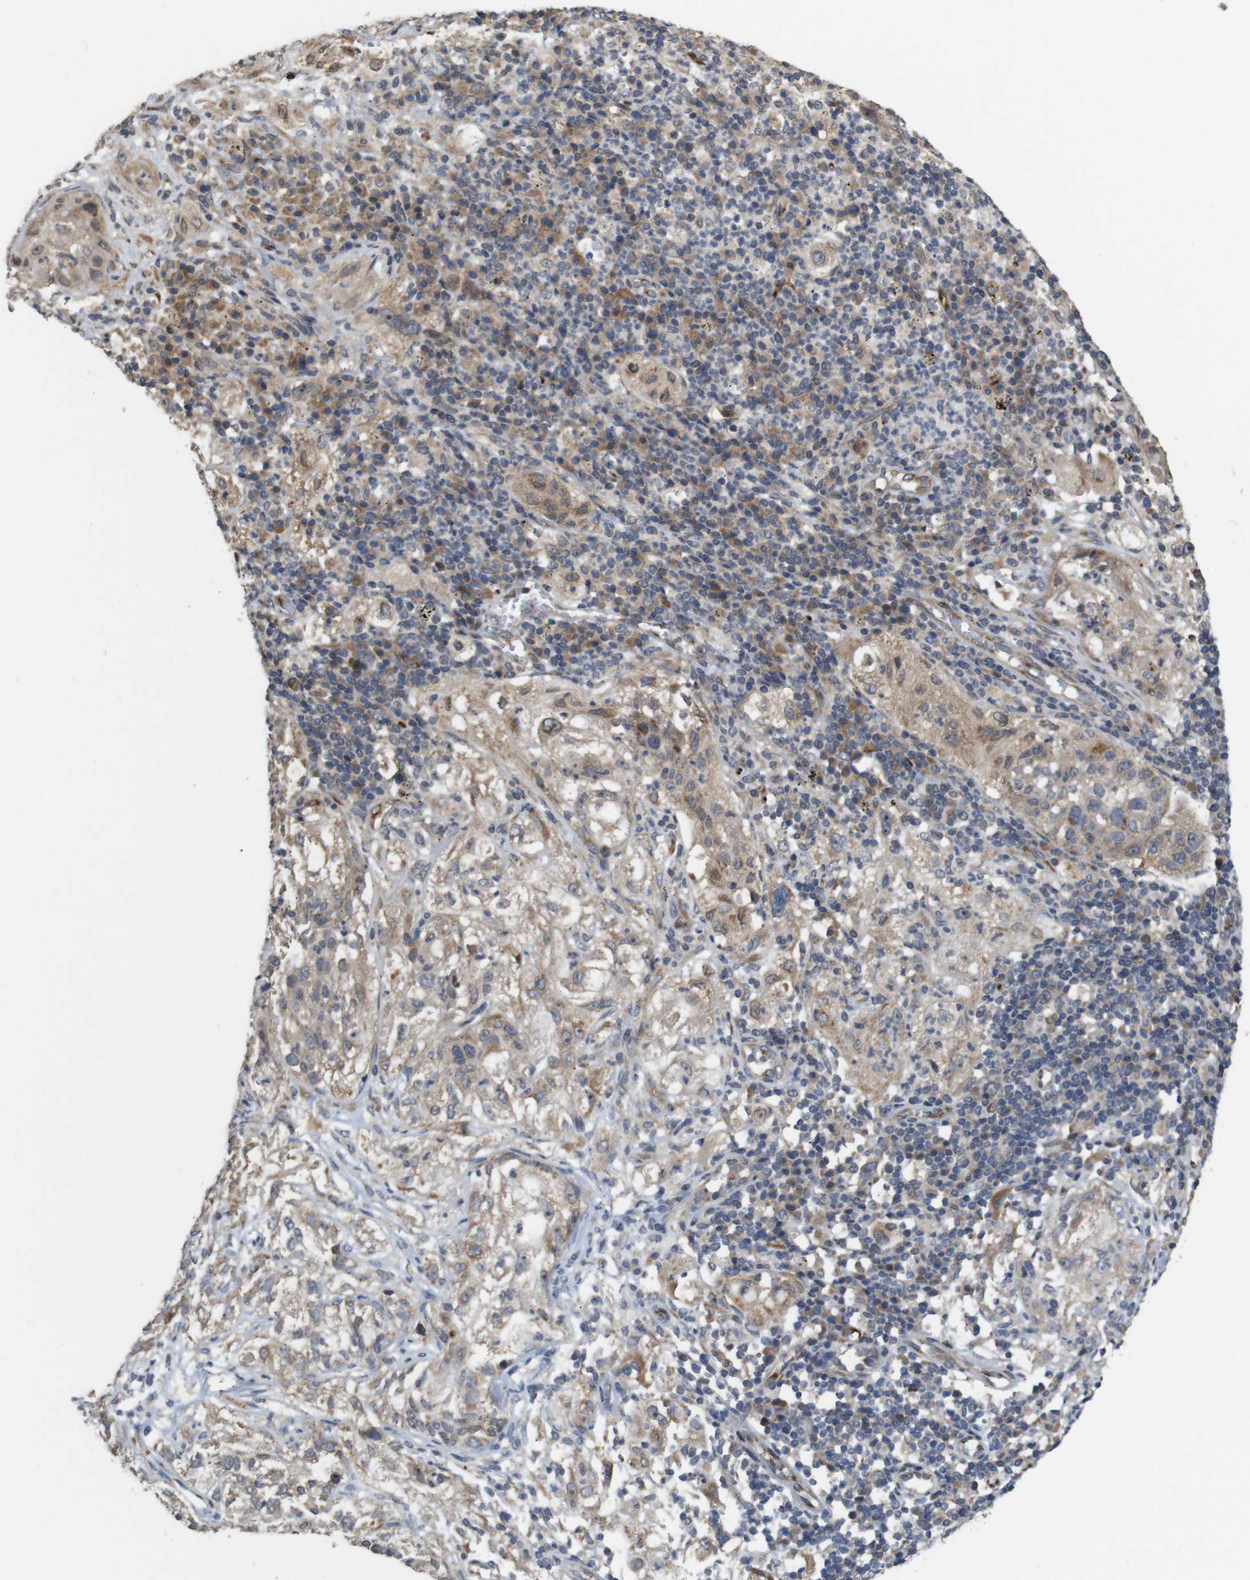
{"staining": {"intensity": "weak", "quantity": ">75%", "location": "cytoplasmic/membranous,nuclear"}, "tissue": "lung cancer", "cell_type": "Tumor cells", "image_type": "cancer", "snomed": [{"axis": "morphology", "description": "Inflammation, NOS"}, {"axis": "morphology", "description": "Squamous cell carcinoma, NOS"}, {"axis": "topography", "description": "Lymph node"}, {"axis": "topography", "description": "Soft tissue"}, {"axis": "topography", "description": "Lung"}], "caption": "Immunohistochemistry (IHC) of lung cancer demonstrates low levels of weak cytoplasmic/membranous and nuclear positivity in approximately >75% of tumor cells.", "gene": "EFCAB14", "patient": {"sex": "male", "age": 66}}